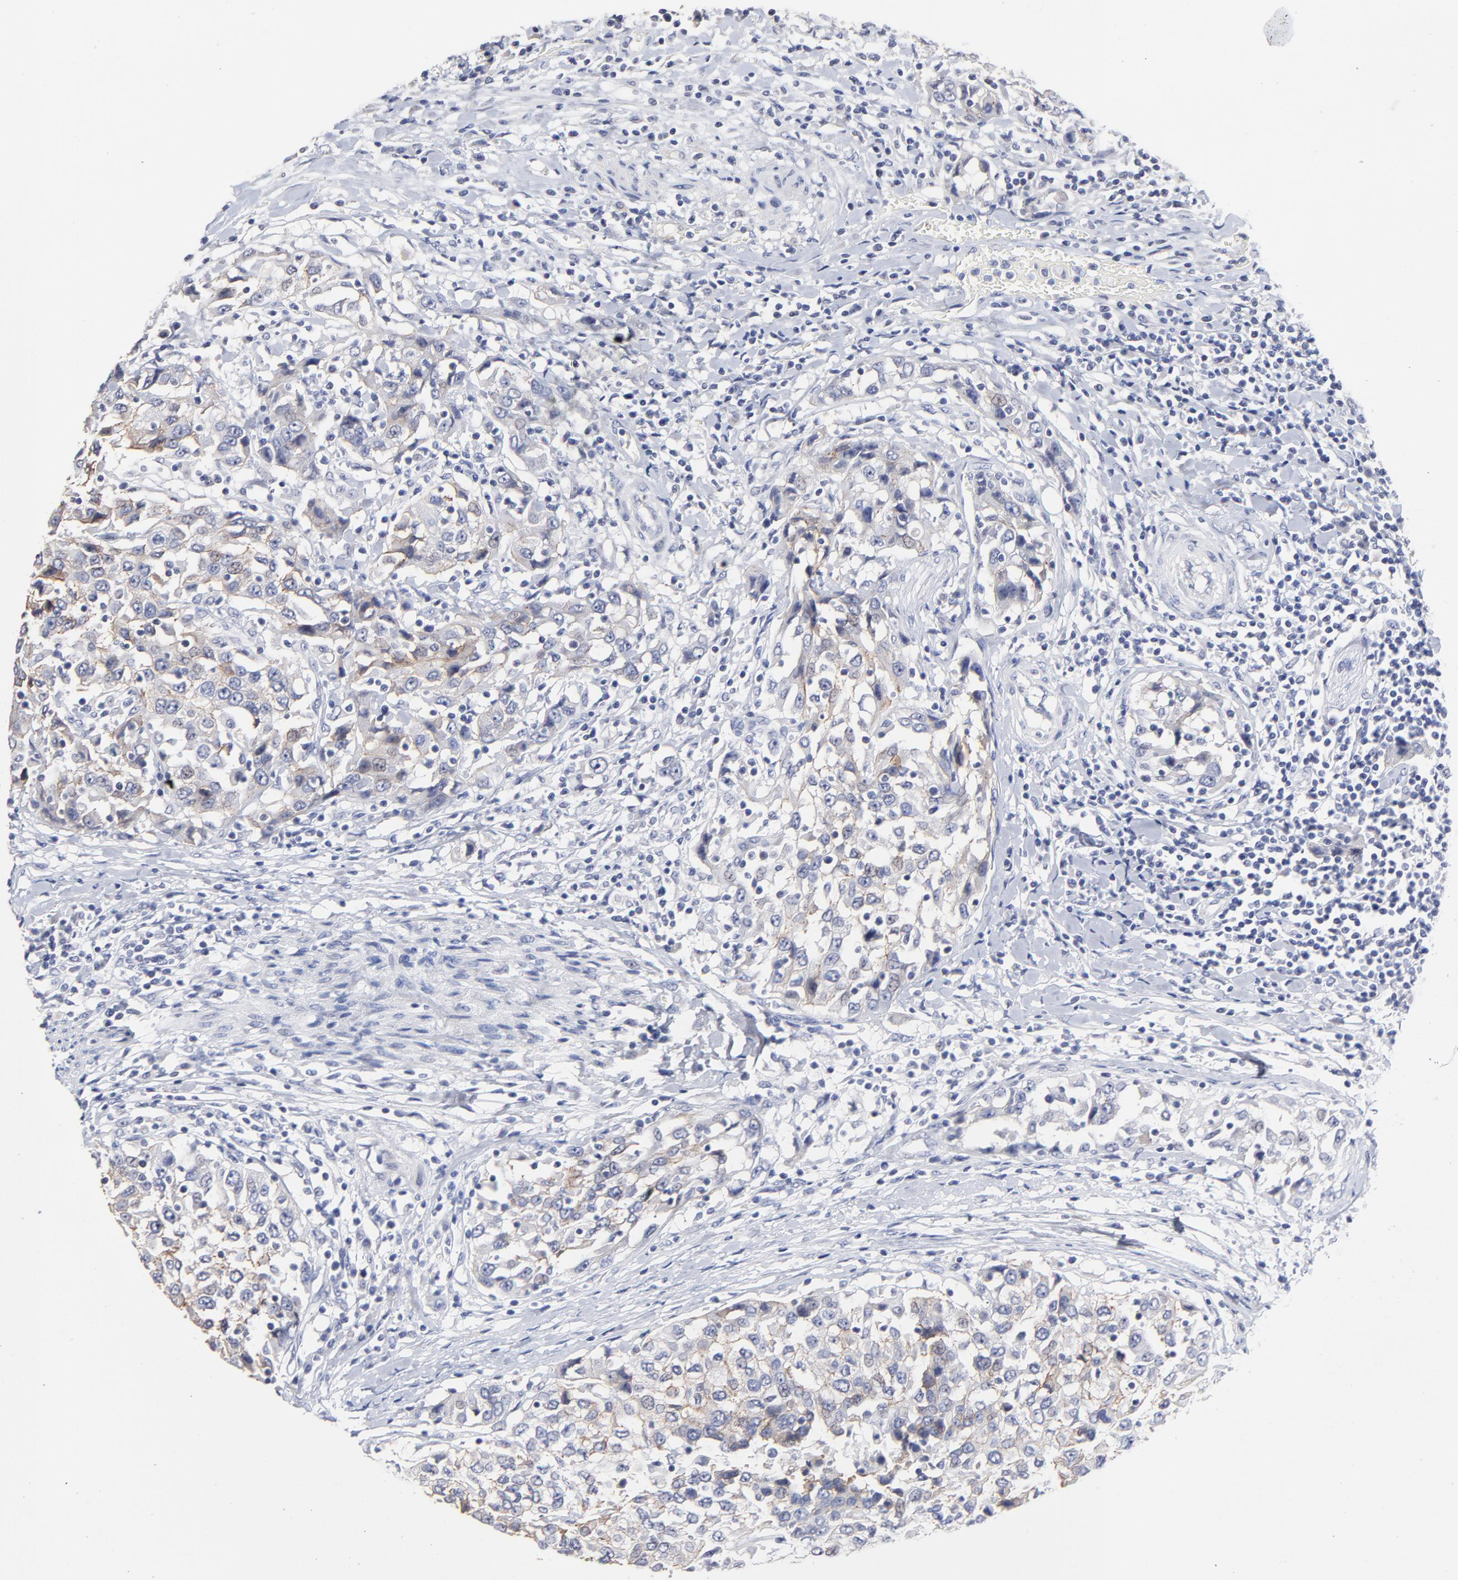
{"staining": {"intensity": "negative", "quantity": "none", "location": "none"}, "tissue": "urothelial cancer", "cell_type": "Tumor cells", "image_type": "cancer", "snomed": [{"axis": "morphology", "description": "Urothelial carcinoma, High grade"}, {"axis": "topography", "description": "Urinary bladder"}], "caption": "Histopathology image shows no significant protein positivity in tumor cells of urothelial cancer. (Brightfield microscopy of DAB (3,3'-diaminobenzidine) immunohistochemistry (IHC) at high magnification).", "gene": "CXADR", "patient": {"sex": "female", "age": 80}}